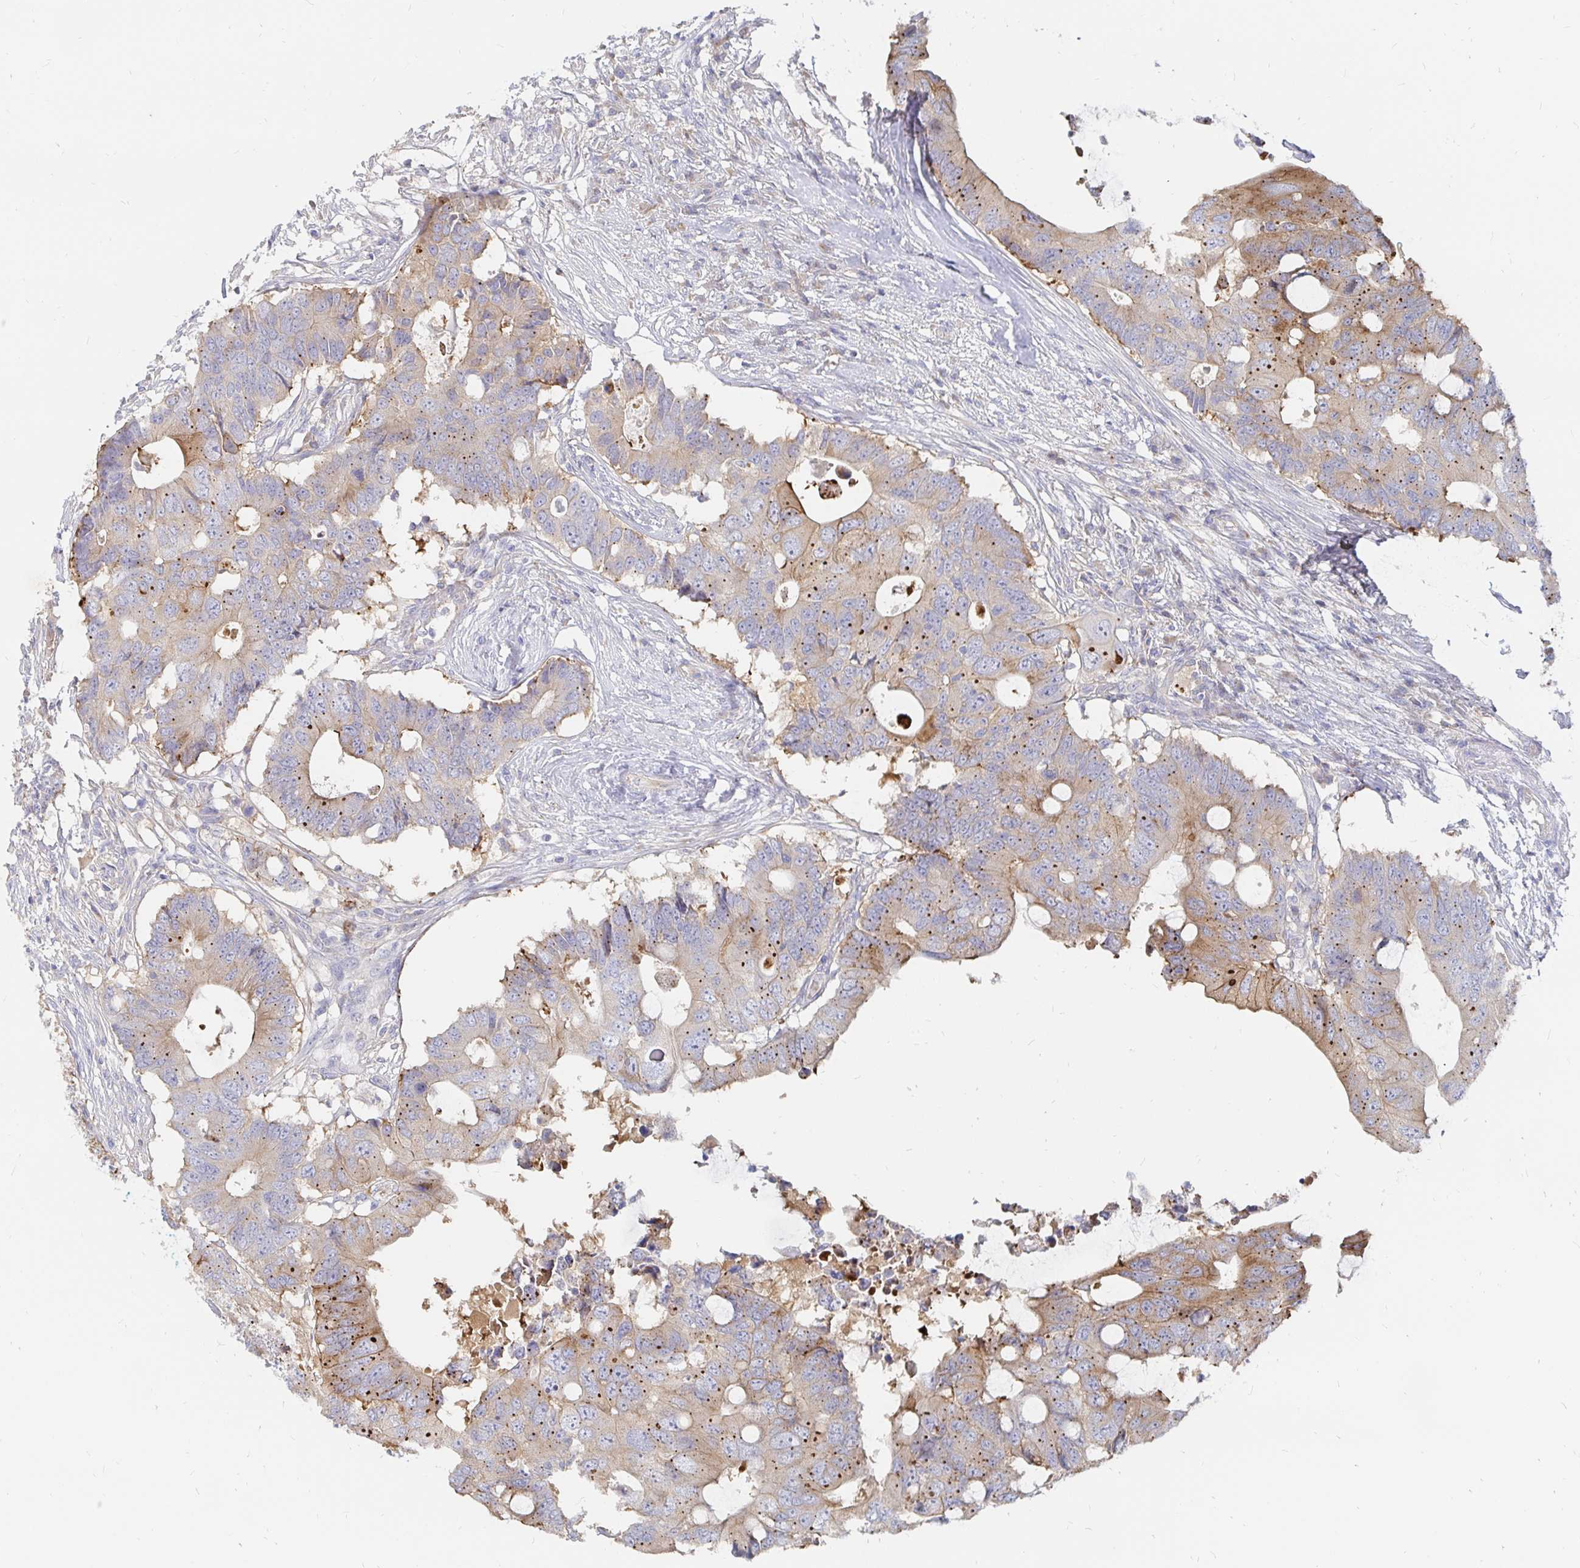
{"staining": {"intensity": "moderate", "quantity": "<25%", "location": "cytoplasmic/membranous"}, "tissue": "colorectal cancer", "cell_type": "Tumor cells", "image_type": "cancer", "snomed": [{"axis": "morphology", "description": "Adenocarcinoma, NOS"}, {"axis": "topography", "description": "Colon"}], "caption": "Colorectal cancer was stained to show a protein in brown. There is low levels of moderate cytoplasmic/membranous positivity in approximately <25% of tumor cells.", "gene": "KCTD19", "patient": {"sex": "male", "age": 71}}